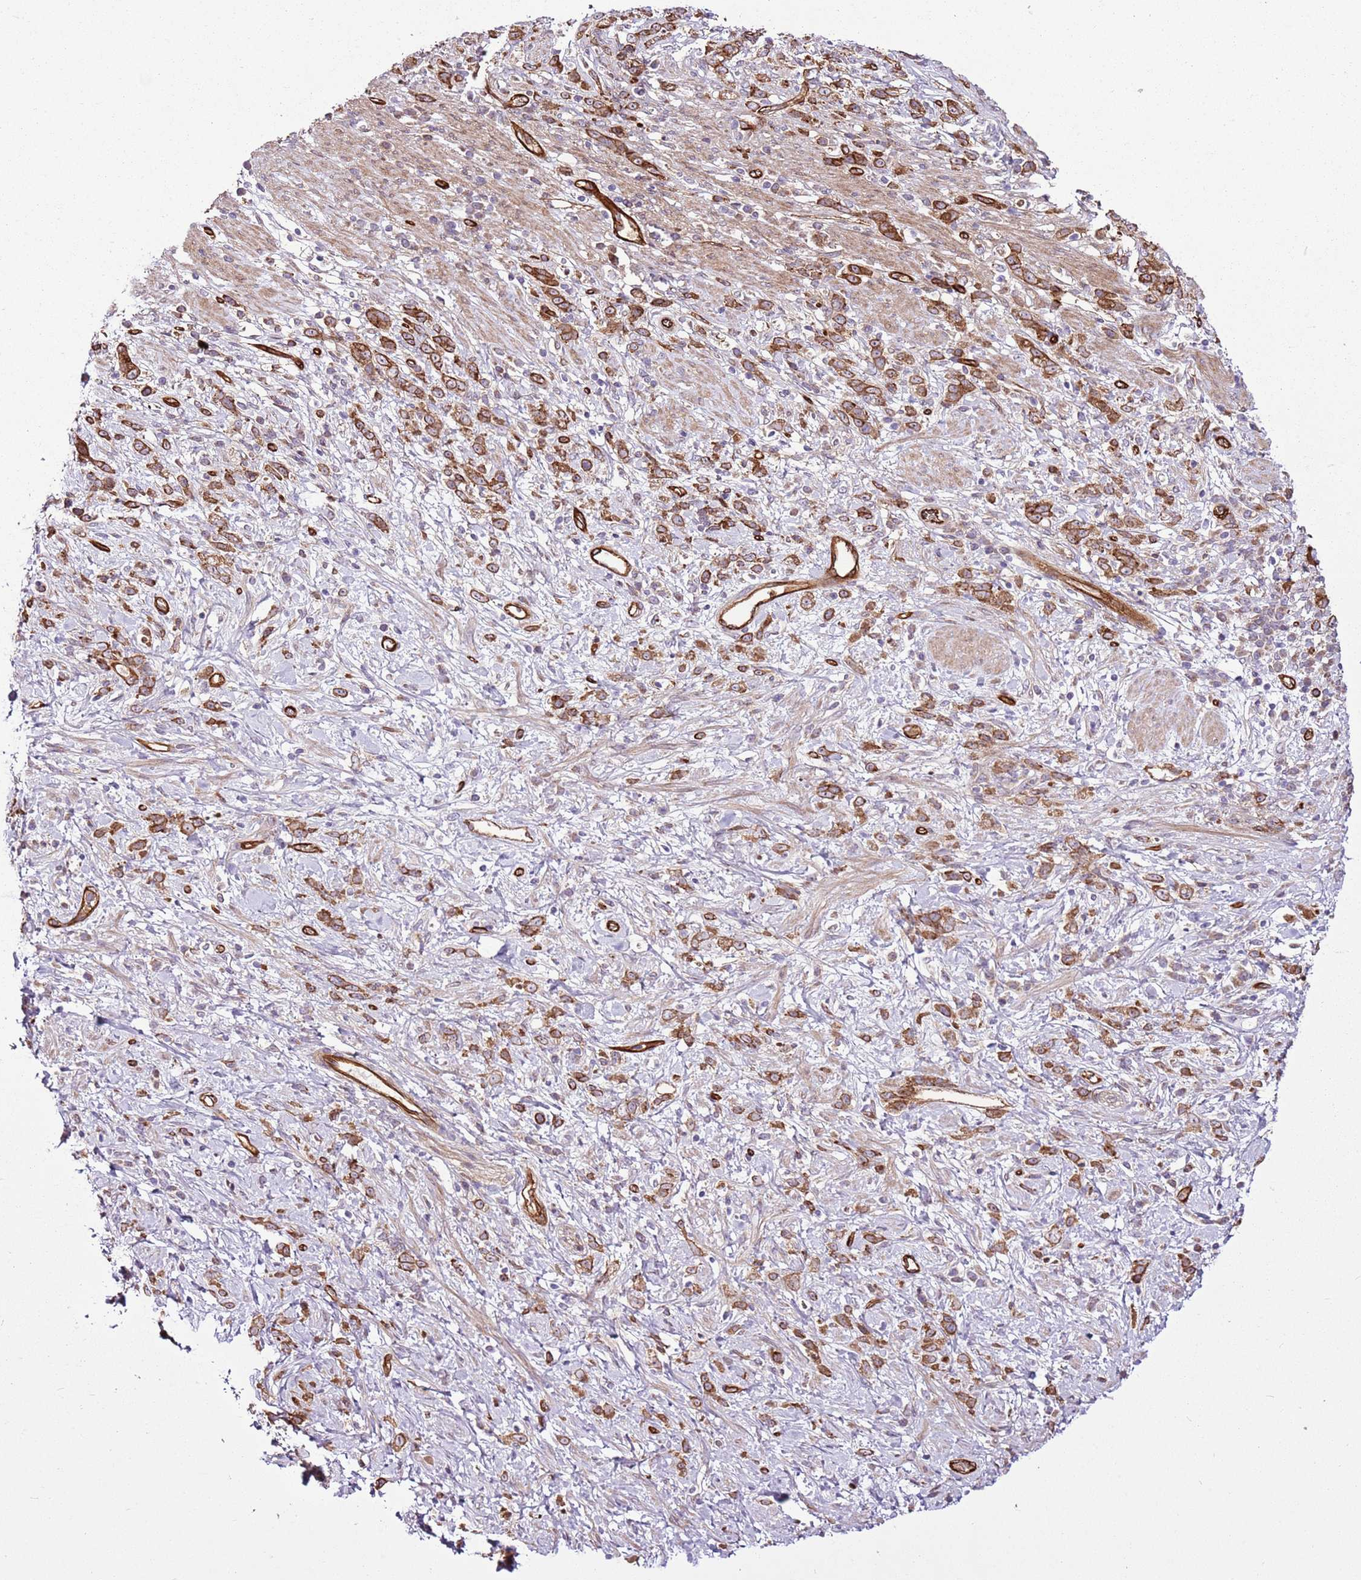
{"staining": {"intensity": "moderate", "quantity": ">75%", "location": "cytoplasmic/membranous"}, "tissue": "stomach cancer", "cell_type": "Tumor cells", "image_type": "cancer", "snomed": [{"axis": "morphology", "description": "Adenocarcinoma, NOS"}, {"axis": "topography", "description": "Stomach"}], "caption": "There is medium levels of moderate cytoplasmic/membranous staining in tumor cells of stomach cancer (adenocarcinoma), as demonstrated by immunohistochemical staining (brown color).", "gene": "ZNF827", "patient": {"sex": "female", "age": 60}}